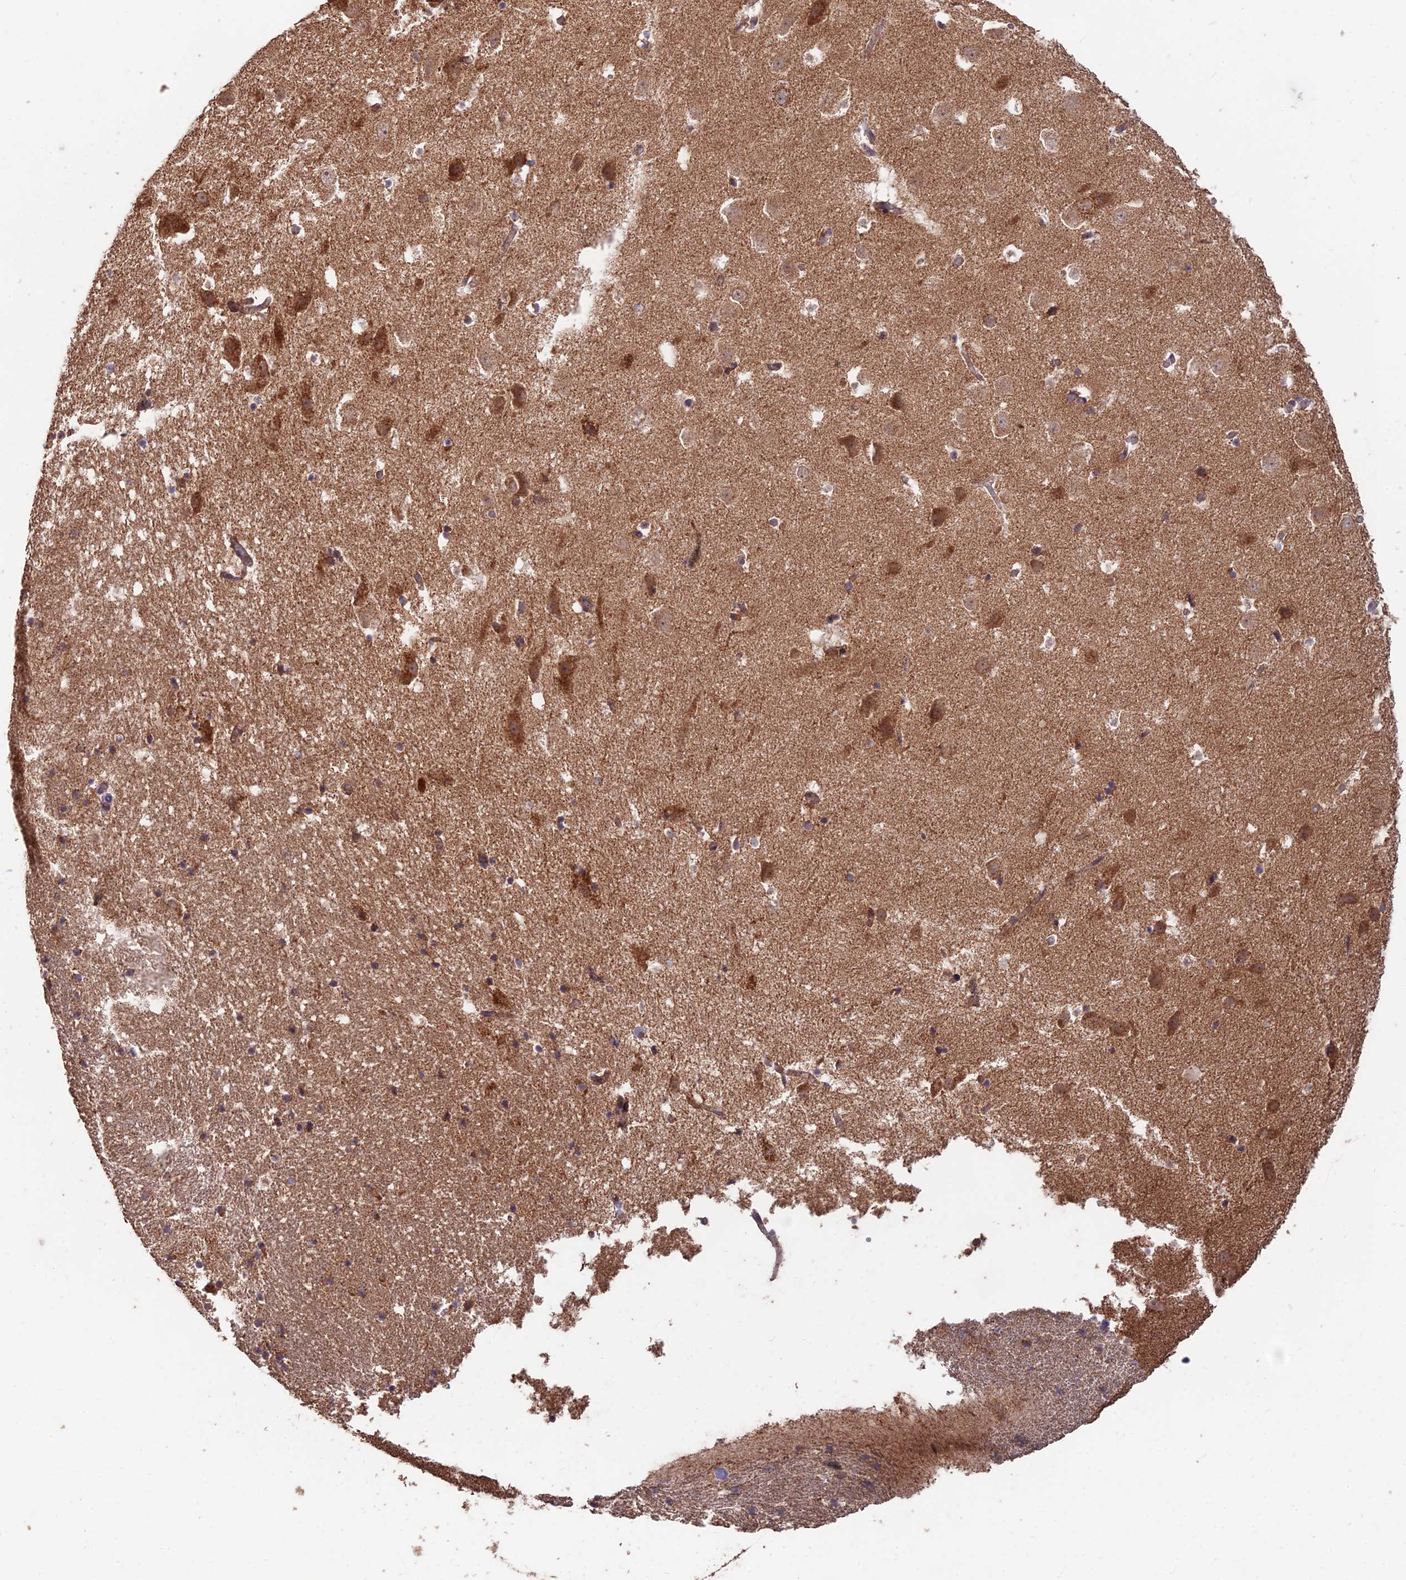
{"staining": {"intensity": "negative", "quantity": "none", "location": "none"}, "tissue": "hippocampus", "cell_type": "Glial cells", "image_type": "normal", "snomed": [{"axis": "morphology", "description": "Normal tissue, NOS"}, {"axis": "topography", "description": "Hippocampus"}], "caption": "Glial cells are negative for protein expression in normal human hippocampus. (Immunohistochemistry, brightfield microscopy, high magnification).", "gene": "IFT22", "patient": {"sex": "female", "age": 52}}